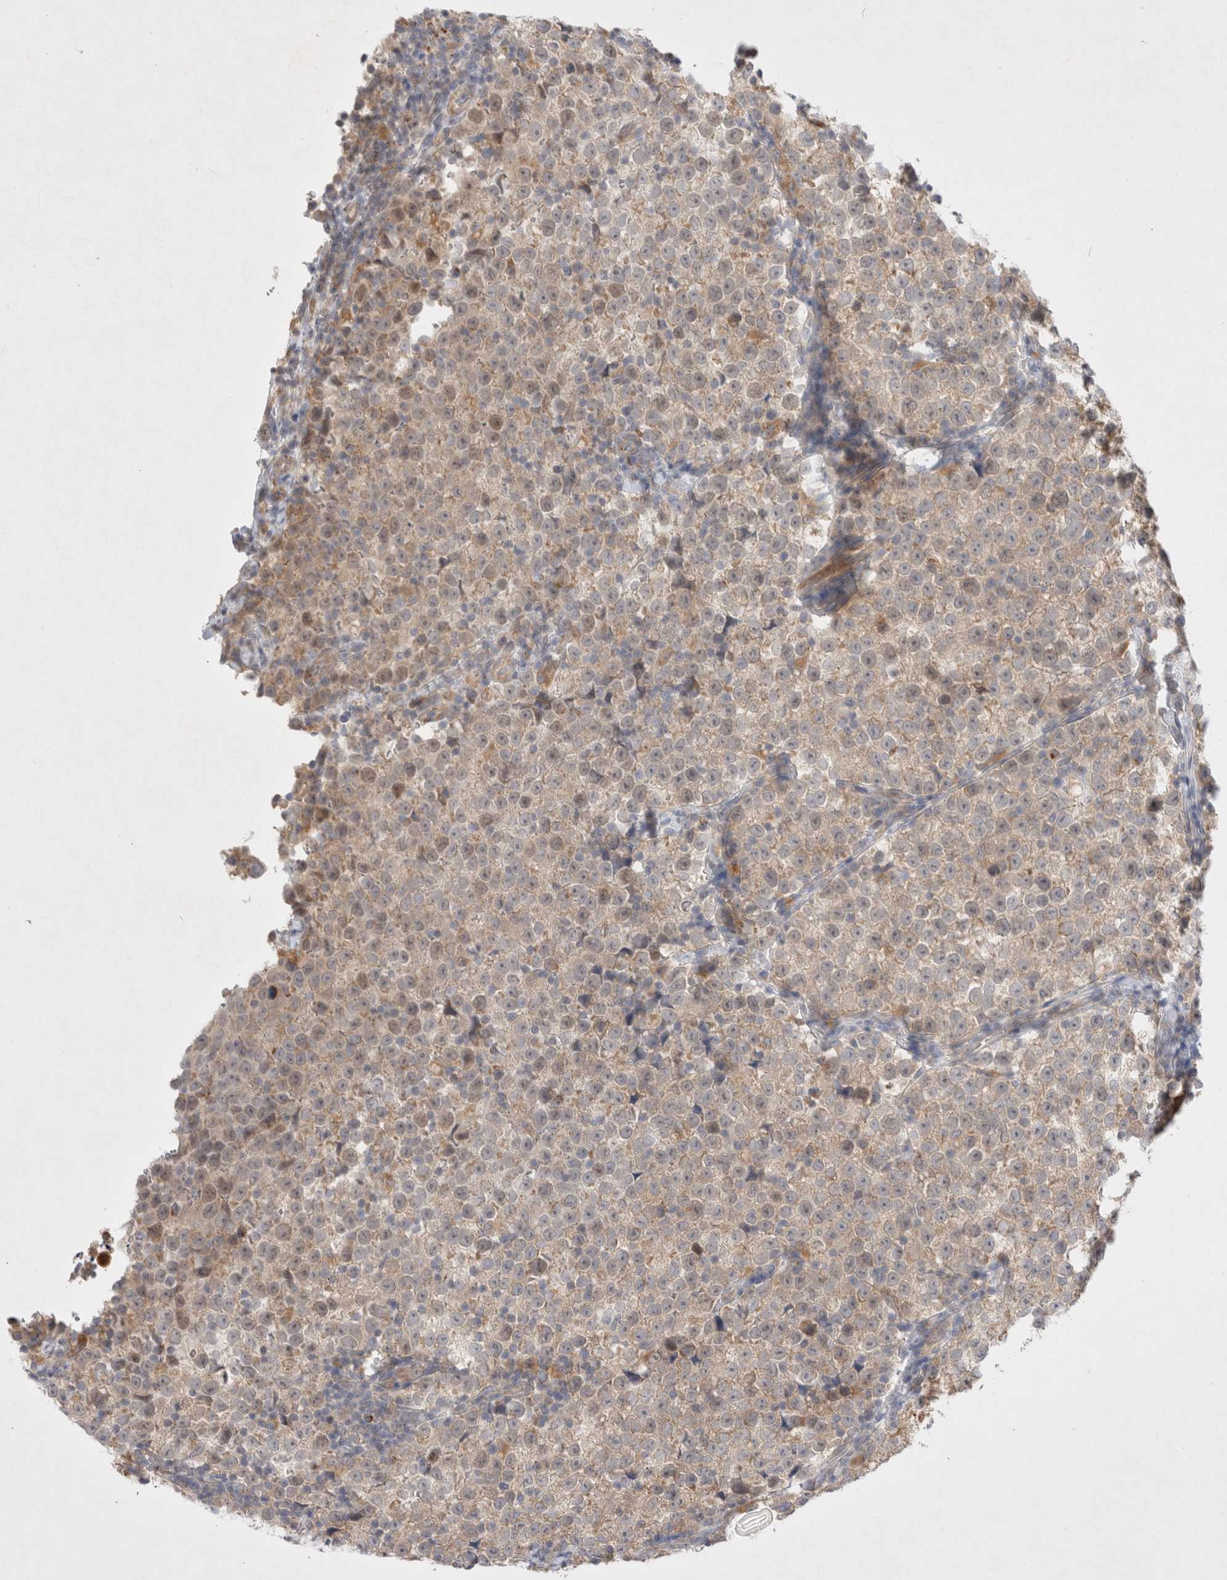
{"staining": {"intensity": "weak", "quantity": "<25%", "location": "cytoplasmic/membranous"}, "tissue": "testis cancer", "cell_type": "Tumor cells", "image_type": "cancer", "snomed": [{"axis": "morphology", "description": "Normal tissue, NOS"}, {"axis": "morphology", "description": "Seminoma, NOS"}, {"axis": "topography", "description": "Testis"}], "caption": "Testis seminoma was stained to show a protein in brown. There is no significant positivity in tumor cells.", "gene": "NPC1", "patient": {"sex": "male", "age": 43}}